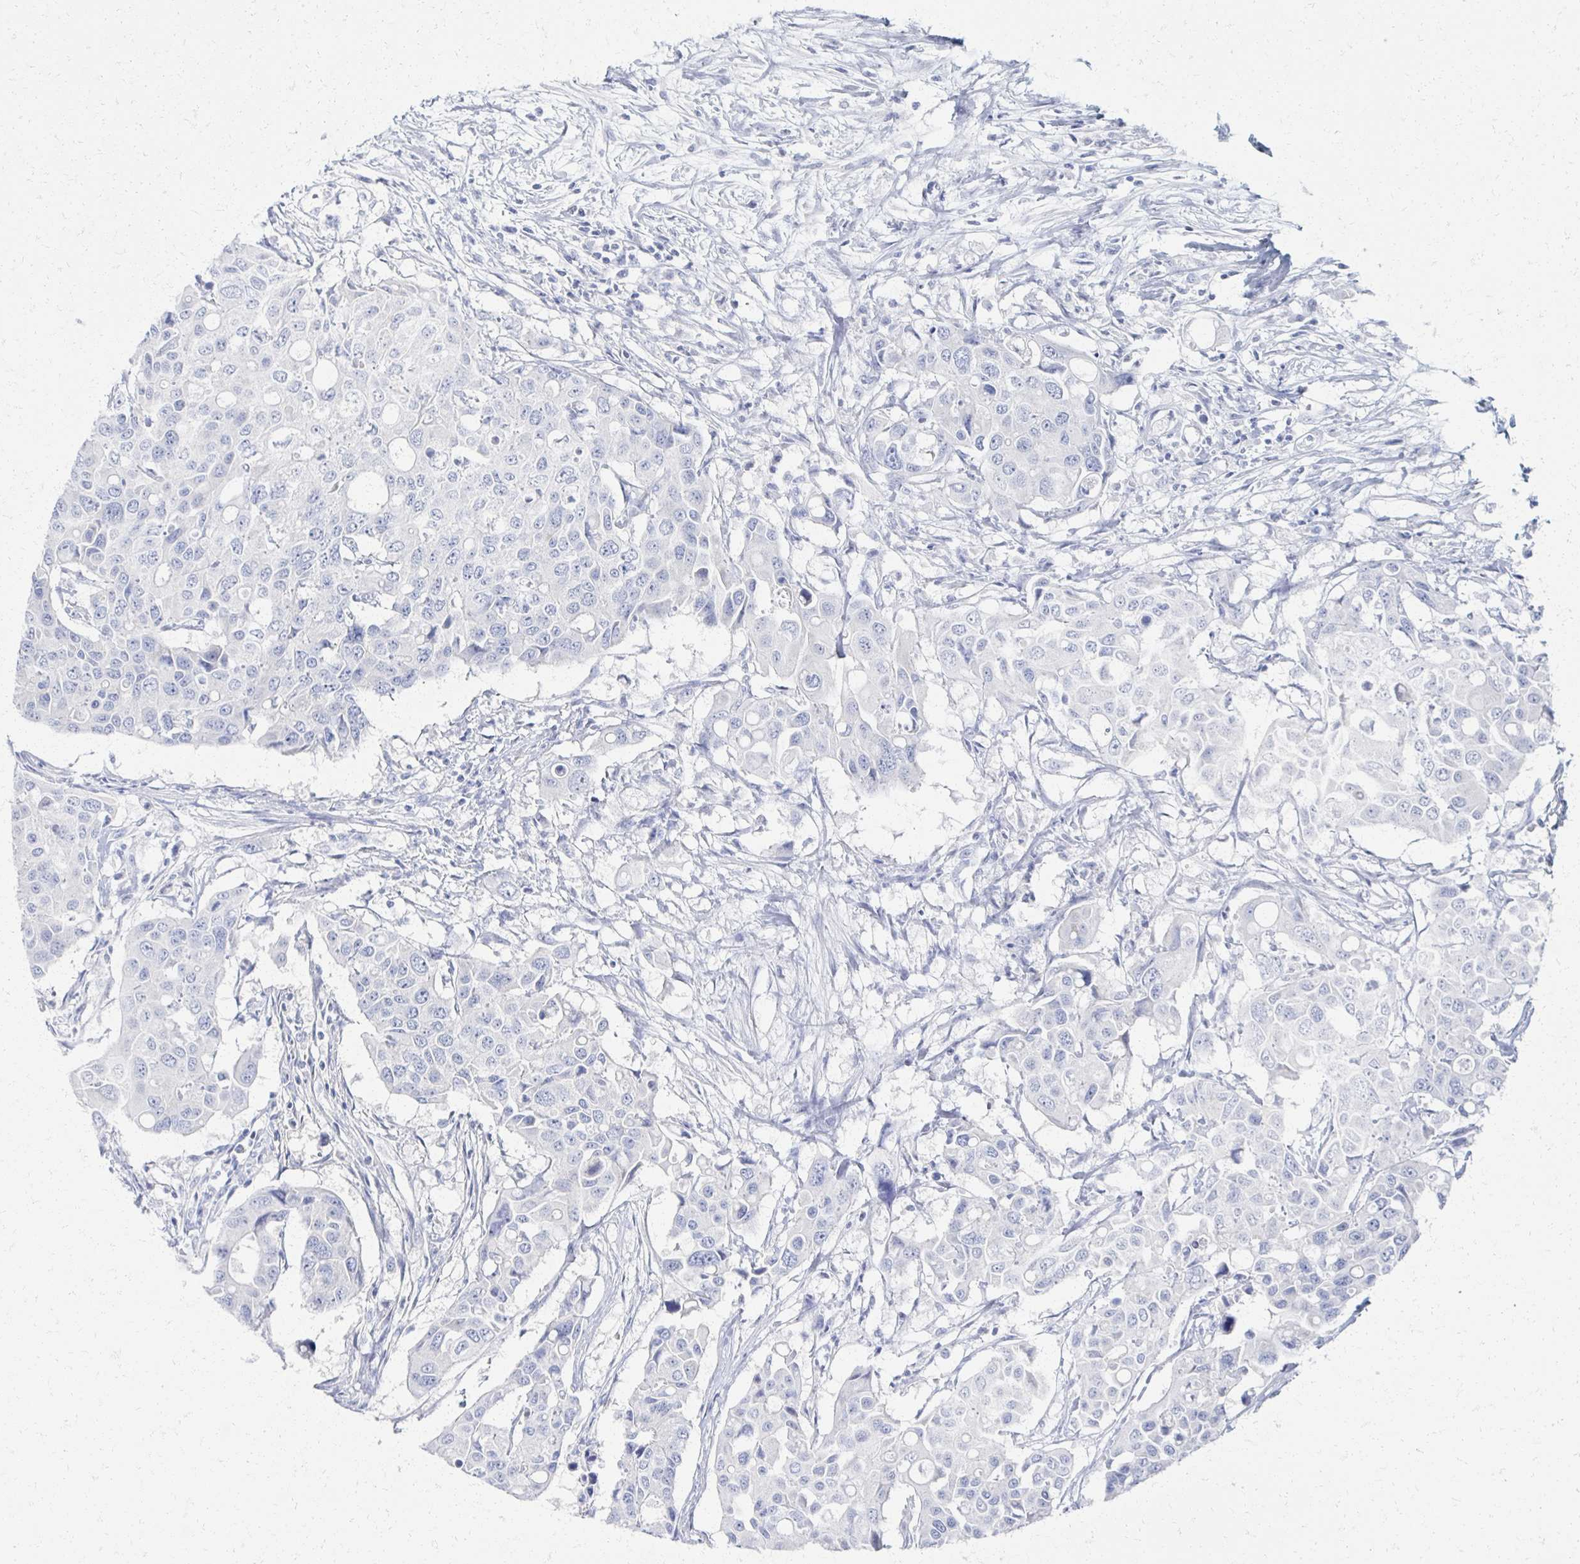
{"staining": {"intensity": "negative", "quantity": "none", "location": "none"}, "tissue": "colorectal cancer", "cell_type": "Tumor cells", "image_type": "cancer", "snomed": [{"axis": "morphology", "description": "Adenocarcinoma, NOS"}, {"axis": "topography", "description": "Colon"}], "caption": "Immunohistochemical staining of human colorectal cancer (adenocarcinoma) demonstrates no significant staining in tumor cells.", "gene": "PRR20A", "patient": {"sex": "male", "age": 77}}